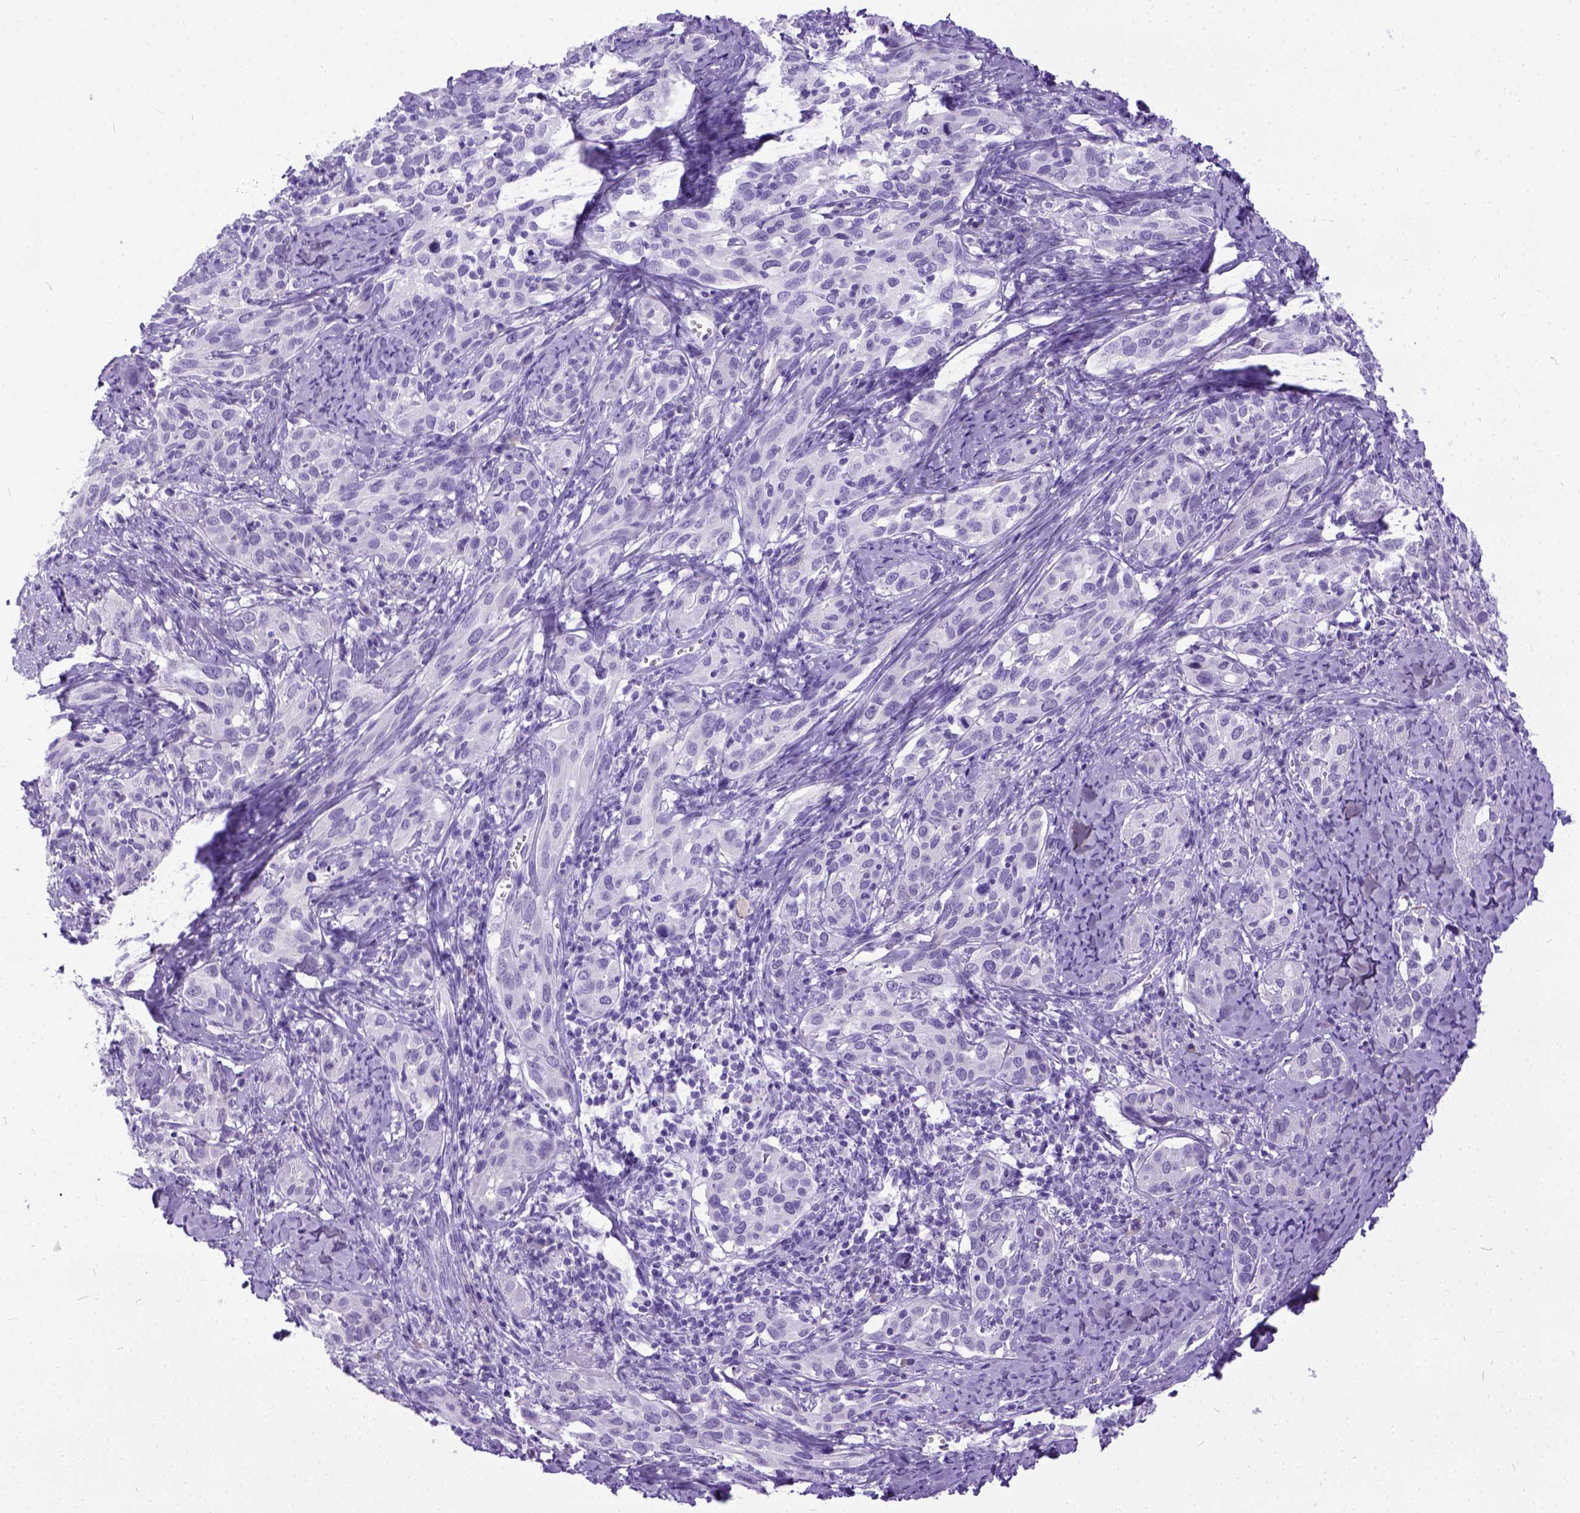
{"staining": {"intensity": "negative", "quantity": "none", "location": "none"}, "tissue": "cervical cancer", "cell_type": "Tumor cells", "image_type": "cancer", "snomed": [{"axis": "morphology", "description": "Squamous cell carcinoma, NOS"}, {"axis": "topography", "description": "Cervix"}], "caption": "This is a image of immunohistochemistry staining of cervical squamous cell carcinoma, which shows no expression in tumor cells.", "gene": "IGF2", "patient": {"sex": "female", "age": 51}}